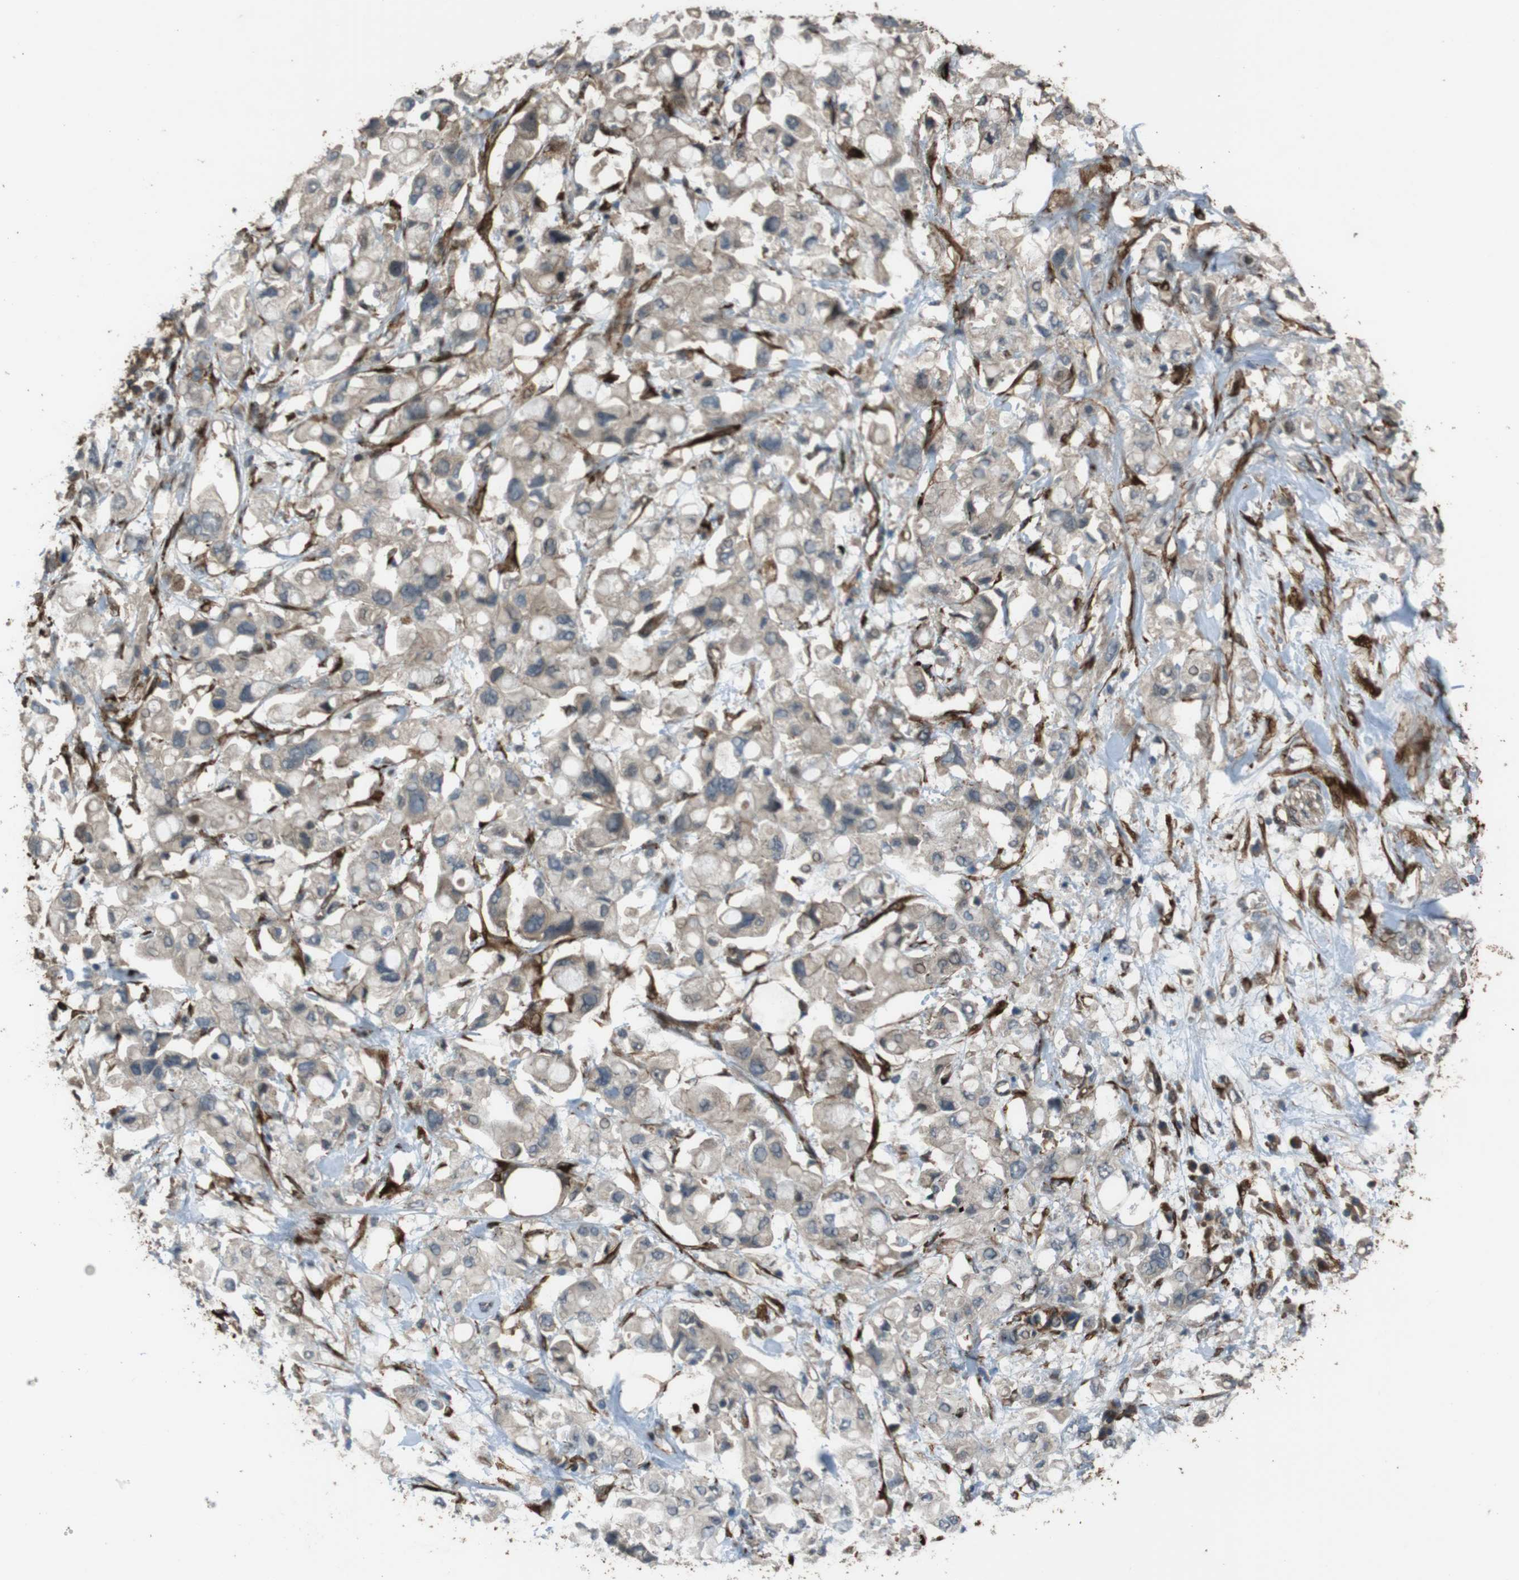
{"staining": {"intensity": "weak", "quantity": ">75%", "location": "cytoplasmic/membranous"}, "tissue": "pancreatic cancer", "cell_type": "Tumor cells", "image_type": "cancer", "snomed": [{"axis": "morphology", "description": "Adenocarcinoma, NOS"}, {"axis": "topography", "description": "Pancreas"}], "caption": "This is a micrograph of IHC staining of pancreatic cancer, which shows weak expression in the cytoplasmic/membranous of tumor cells.", "gene": "MSRB3", "patient": {"sex": "female", "age": 56}}